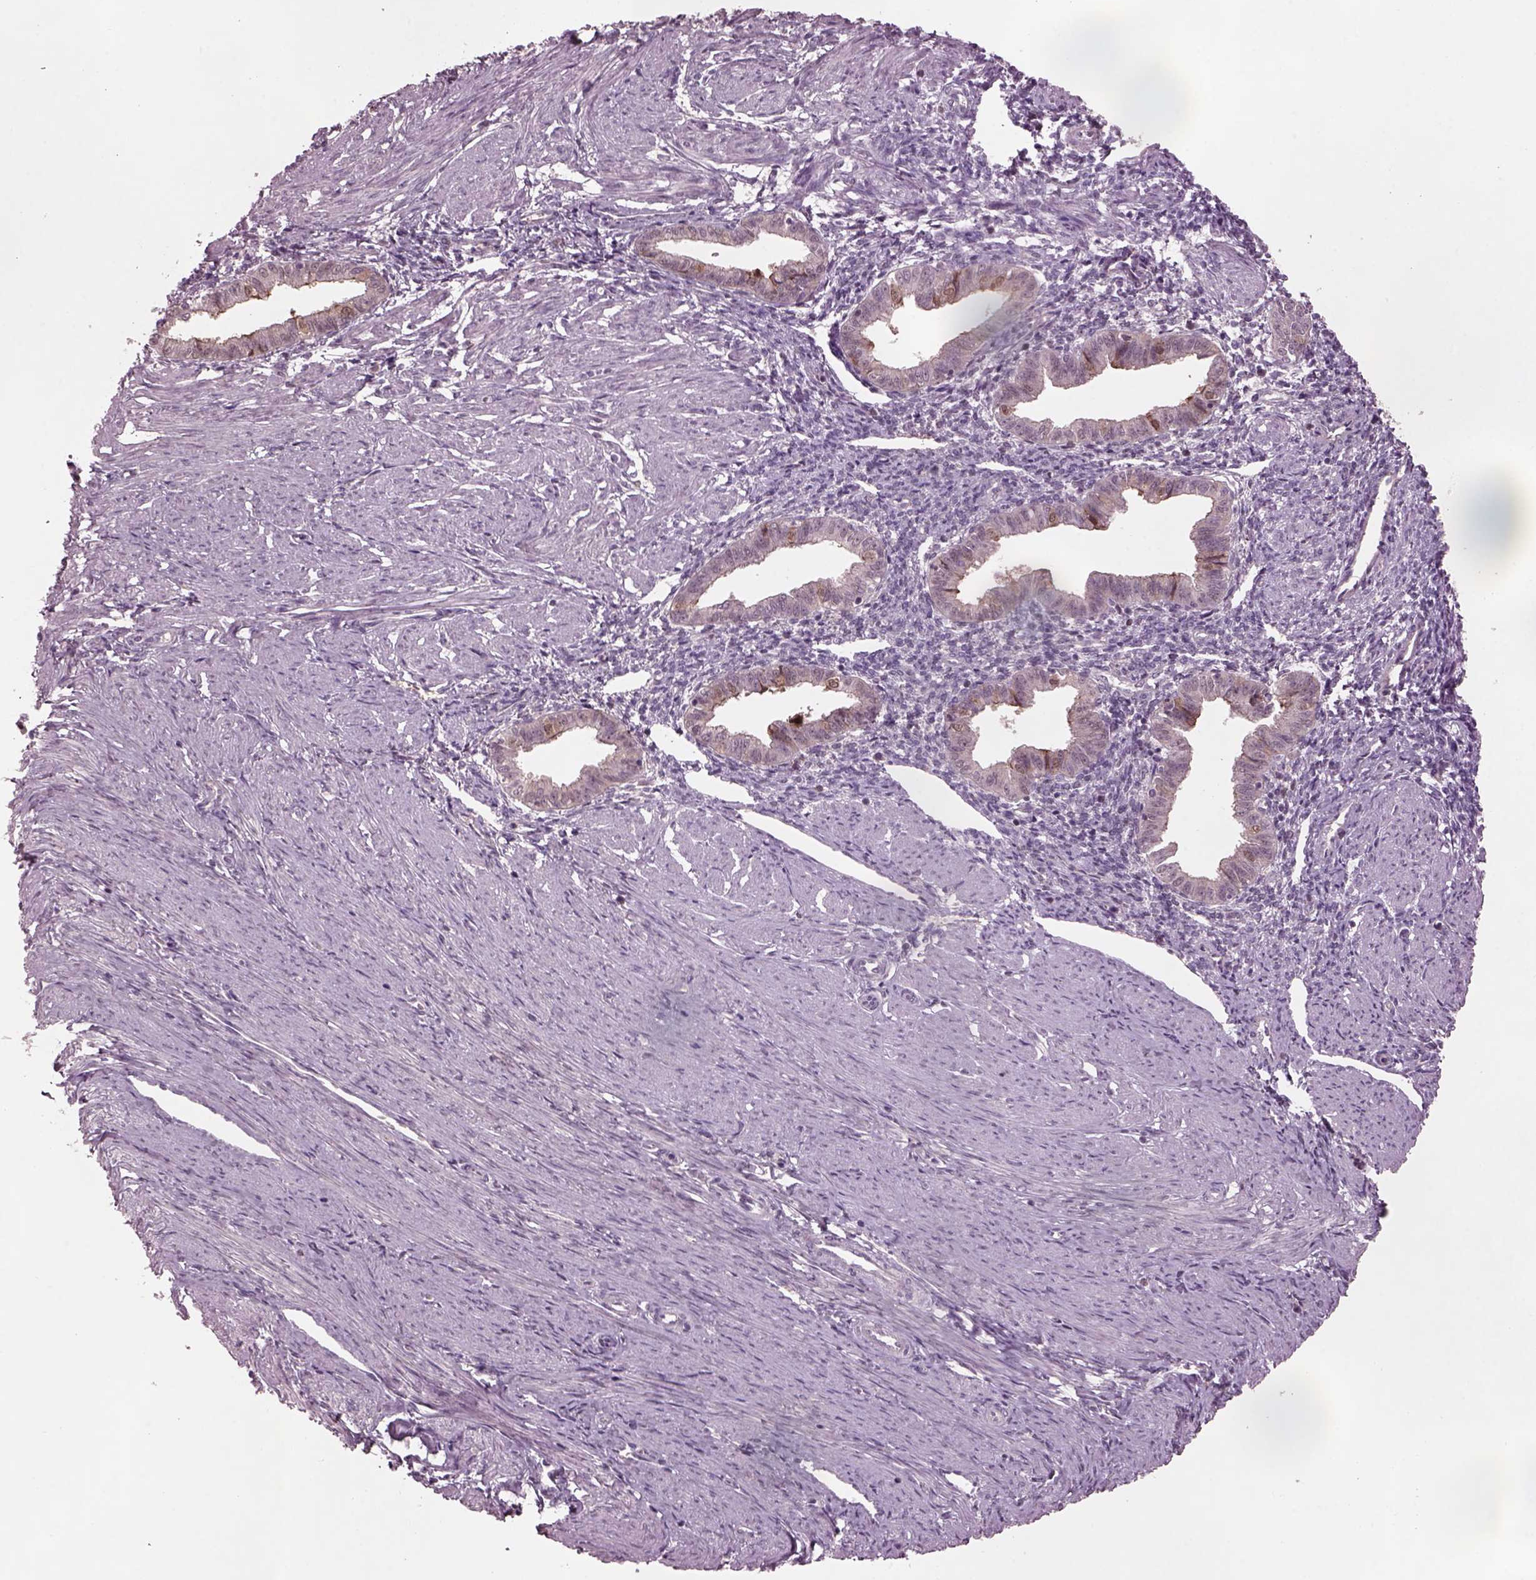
{"staining": {"intensity": "negative", "quantity": "none", "location": "none"}, "tissue": "endometrium", "cell_type": "Cells in endometrial stroma", "image_type": "normal", "snomed": [{"axis": "morphology", "description": "Normal tissue, NOS"}, {"axis": "topography", "description": "Endometrium"}], "caption": "Immunohistochemical staining of benign human endometrium demonstrates no significant positivity in cells in endometrial stroma. (DAB (3,3'-diaminobenzidine) immunohistochemistry (IHC) visualized using brightfield microscopy, high magnification).", "gene": "SRI", "patient": {"sex": "female", "age": 37}}